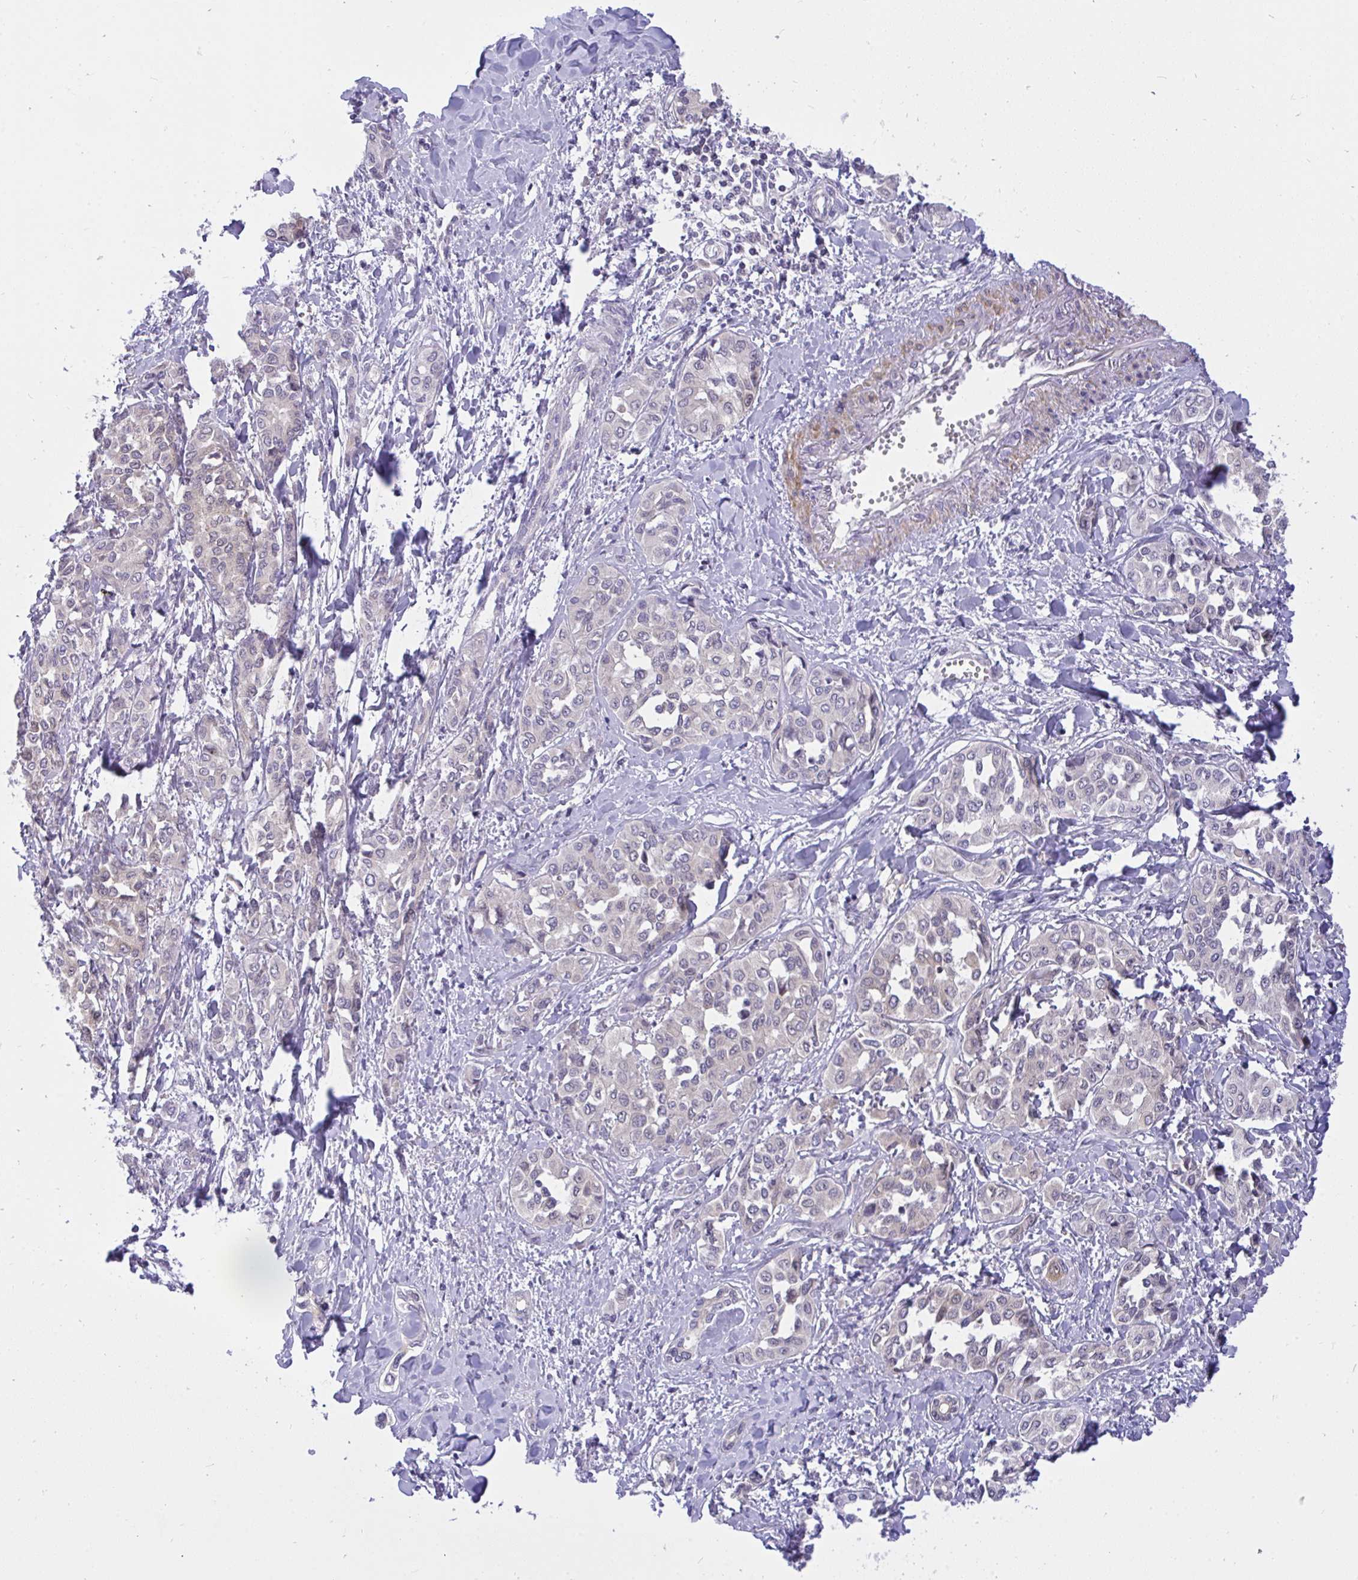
{"staining": {"intensity": "negative", "quantity": "none", "location": "none"}, "tissue": "liver cancer", "cell_type": "Tumor cells", "image_type": "cancer", "snomed": [{"axis": "morphology", "description": "Cholangiocarcinoma"}, {"axis": "topography", "description": "Liver"}], "caption": "Micrograph shows no significant protein staining in tumor cells of liver cancer (cholangiocarcinoma).", "gene": "C19orf54", "patient": {"sex": "female", "age": 77}}